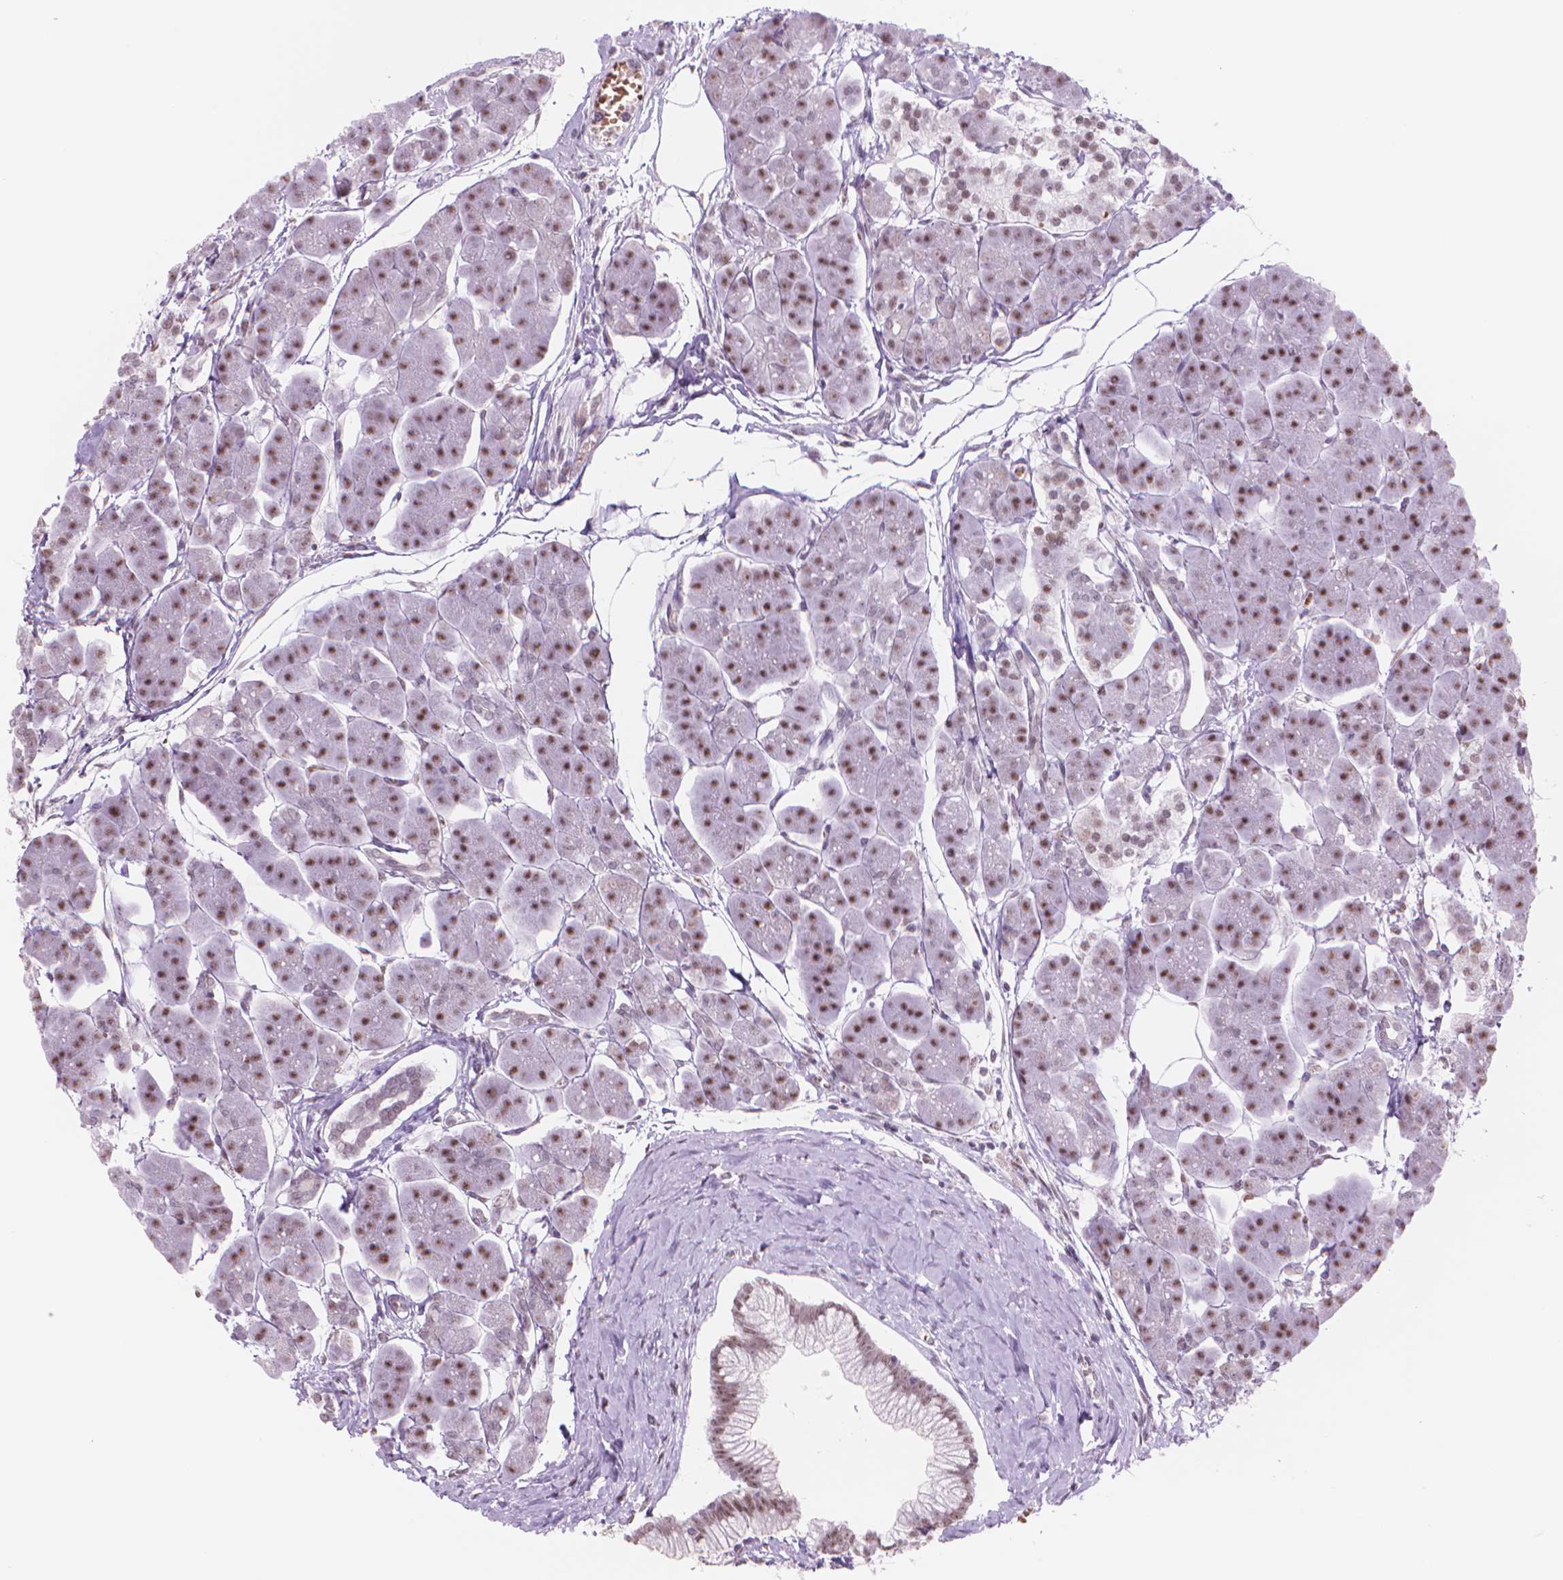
{"staining": {"intensity": "moderate", "quantity": ">75%", "location": "nuclear"}, "tissue": "pancreas", "cell_type": "Exocrine glandular cells", "image_type": "normal", "snomed": [{"axis": "morphology", "description": "Normal tissue, NOS"}, {"axis": "topography", "description": "Adipose tissue"}, {"axis": "topography", "description": "Pancreas"}, {"axis": "topography", "description": "Peripheral nerve tissue"}], "caption": "Exocrine glandular cells exhibit moderate nuclear positivity in about >75% of cells in unremarkable pancreas. (DAB (3,3'-diaminobenzidine) IHC, brown staining for protein, blue staining for nuclei).", "gene": "POLR3D", "patient": {"sex": "female", "age": 58}}